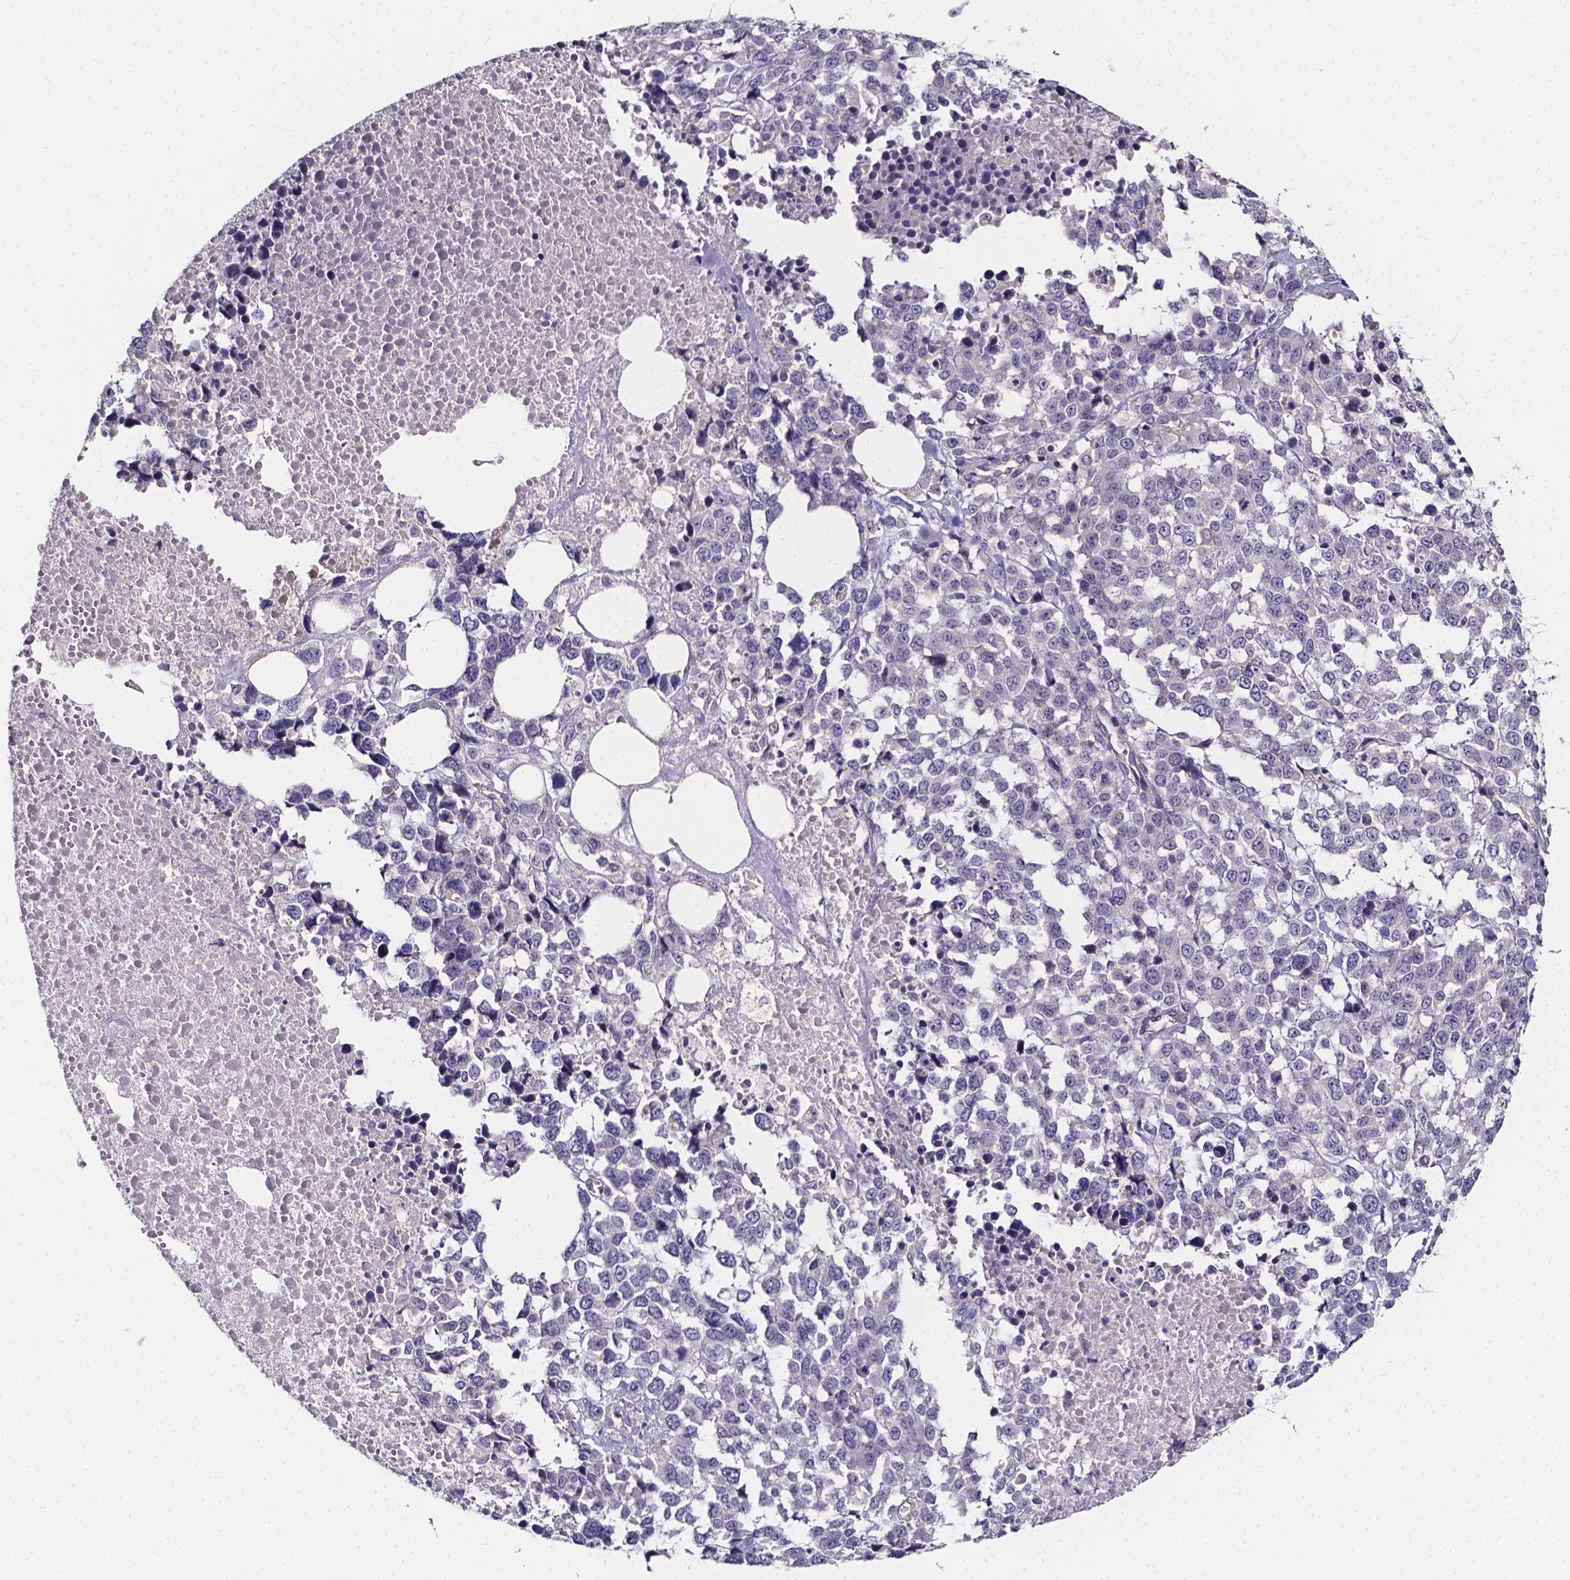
{"staining": {"intensity": "negative", "quantity": "none", "location": "none"}, "tissue": "melanoma", "cell_type": "Tumor cells", "image_type": "cancer", "snomed": [{"axis": "morphology", "description": "Malignant melanoma, Metastatic site"}, {"axis": "topography", "description": "Skin"}], "caption": "This is an immunohistochemistry image of human melanoma. There is no staining in tumor cells.", "gene": "THEMIS", "patient": {"sex": "male", "age": 84}}